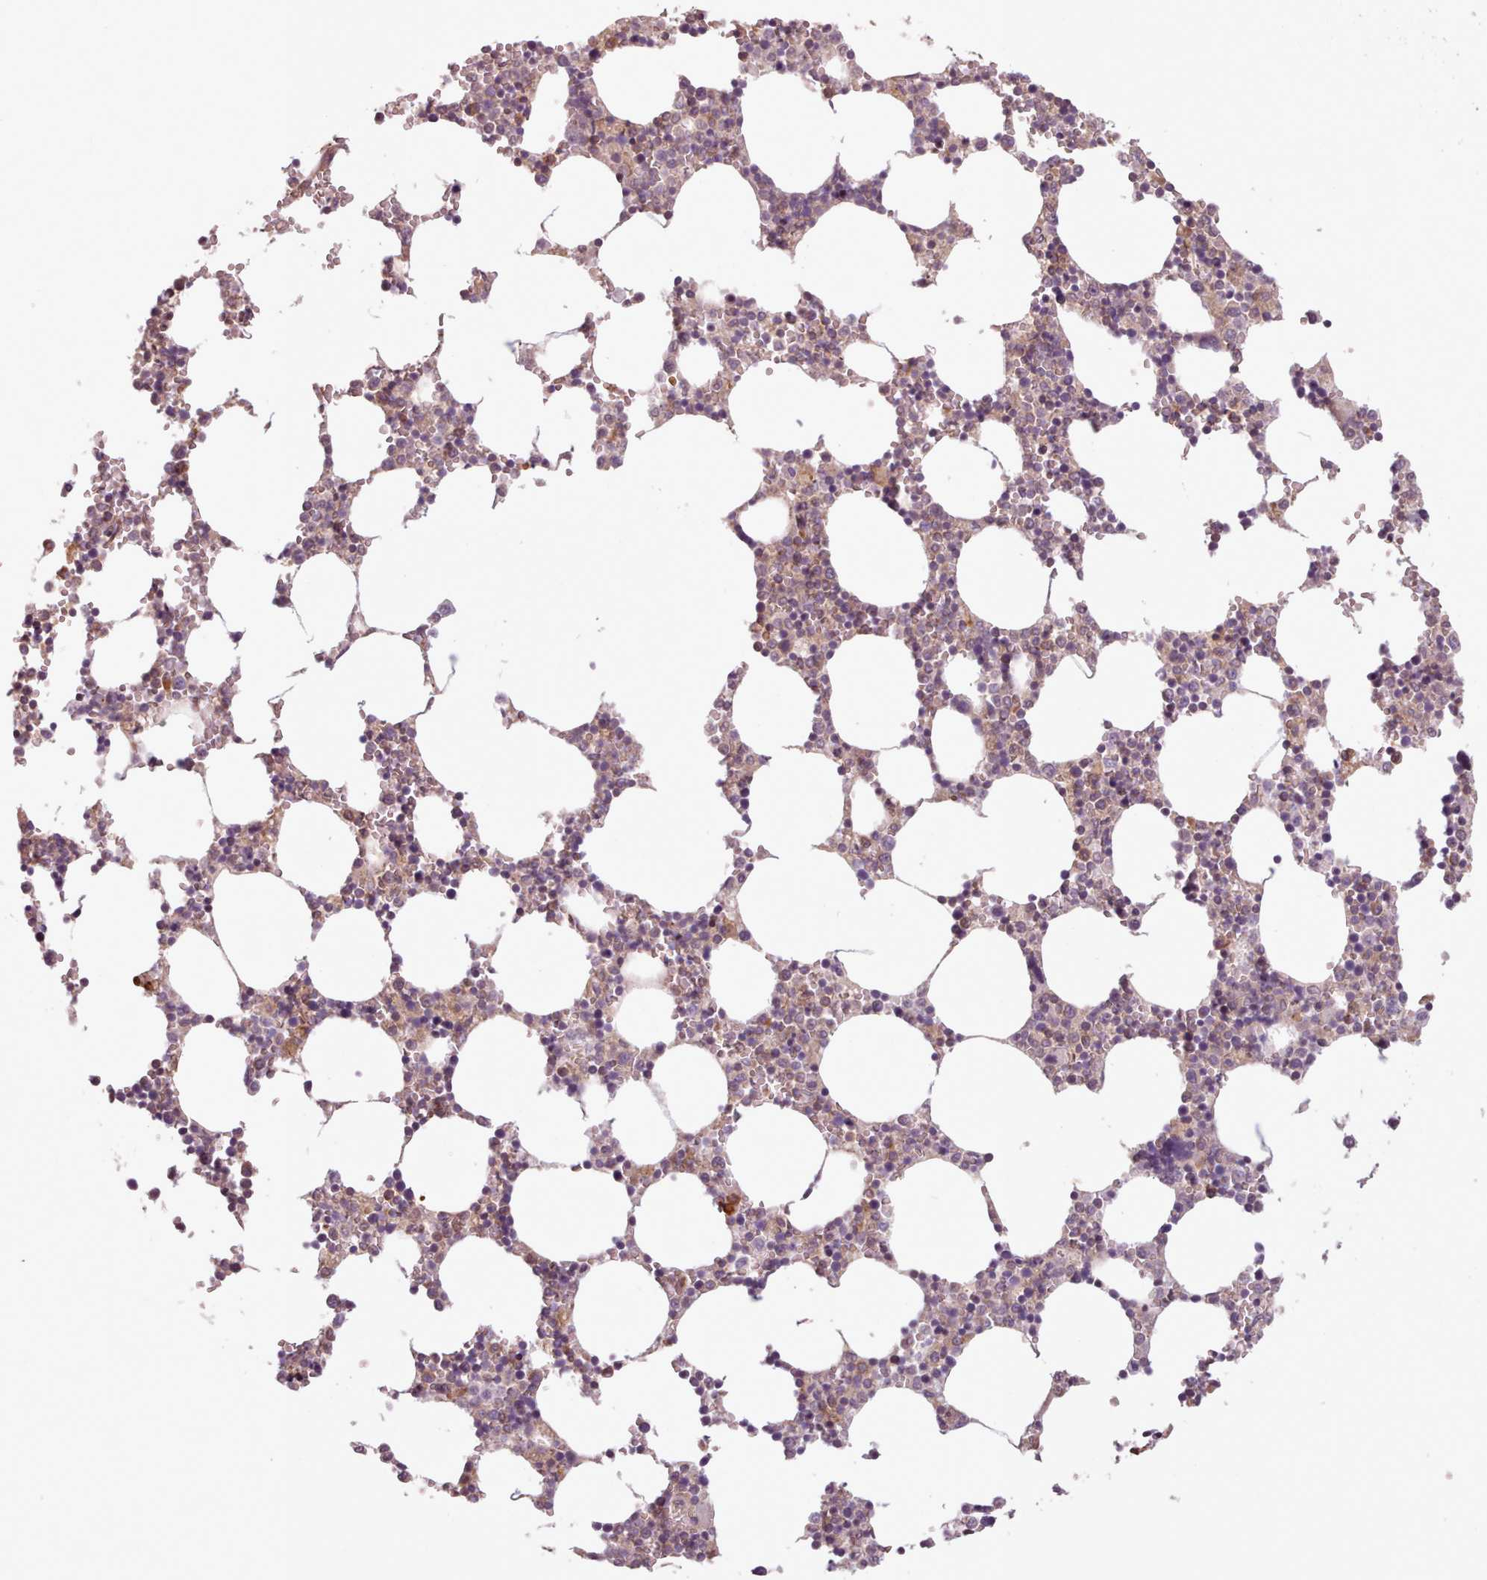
{"staining": {"intensity": "weak", "quantity": "25%-75%", "location": "cytoplasmic/membranous"}, "tissue": "bone marrow", "cell_type": "Hematopoietic cells", "image_type": "normal", "snomed": [{"axis": "morphology", "description": "Normal tissue, NOS"}, {"axis": "topography", "description": "Bone marrow"}], "caption": "Weak cytoplasmic/membranous expression is appreciated in approximately 25%-75% of hematopoietic cells in unremarkable bone marrow.", "gene": "WASHC2A", "patient": {"sex": "female", "age": 64}}